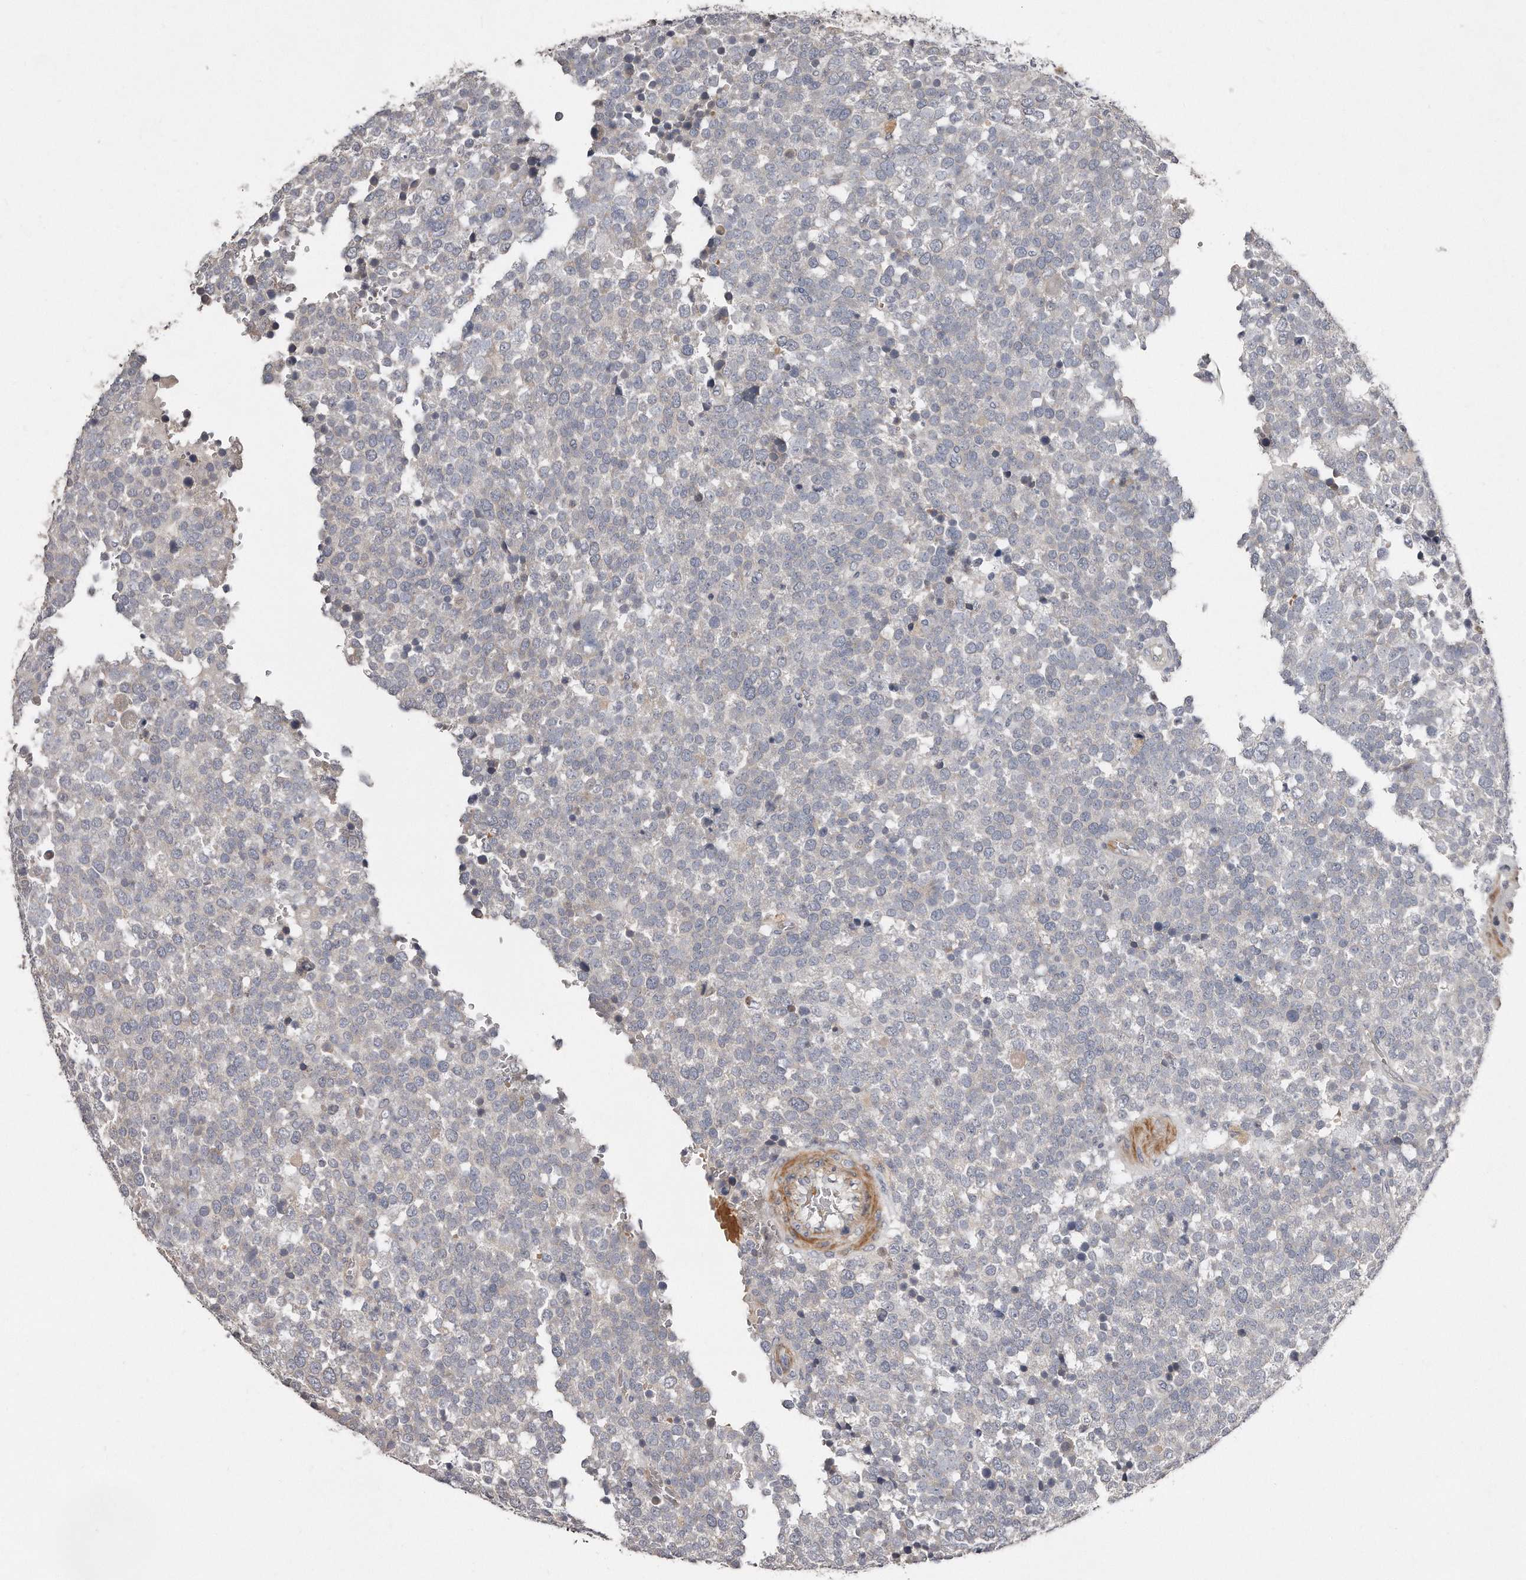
{"staining": {"intensity": "negative", "quantity": "none", "location": "none"}, "tissue": "testis cancer", "cell_type": "Tumor cells", "image_type": "cancer", "snomed": [{"axis": "morphology", "description": "Seminoma, NOS"}, {"axis": "topography", "description": "Testis"}], "caption": "IHC of human seminoma (testis) displays no positivity in tumor cells. (Brightfield microscopy of DAB immunohistochemistry (IHC) at high magnification).", "gene": "TECR", "patient": {"sex": "male", "age": 71}}